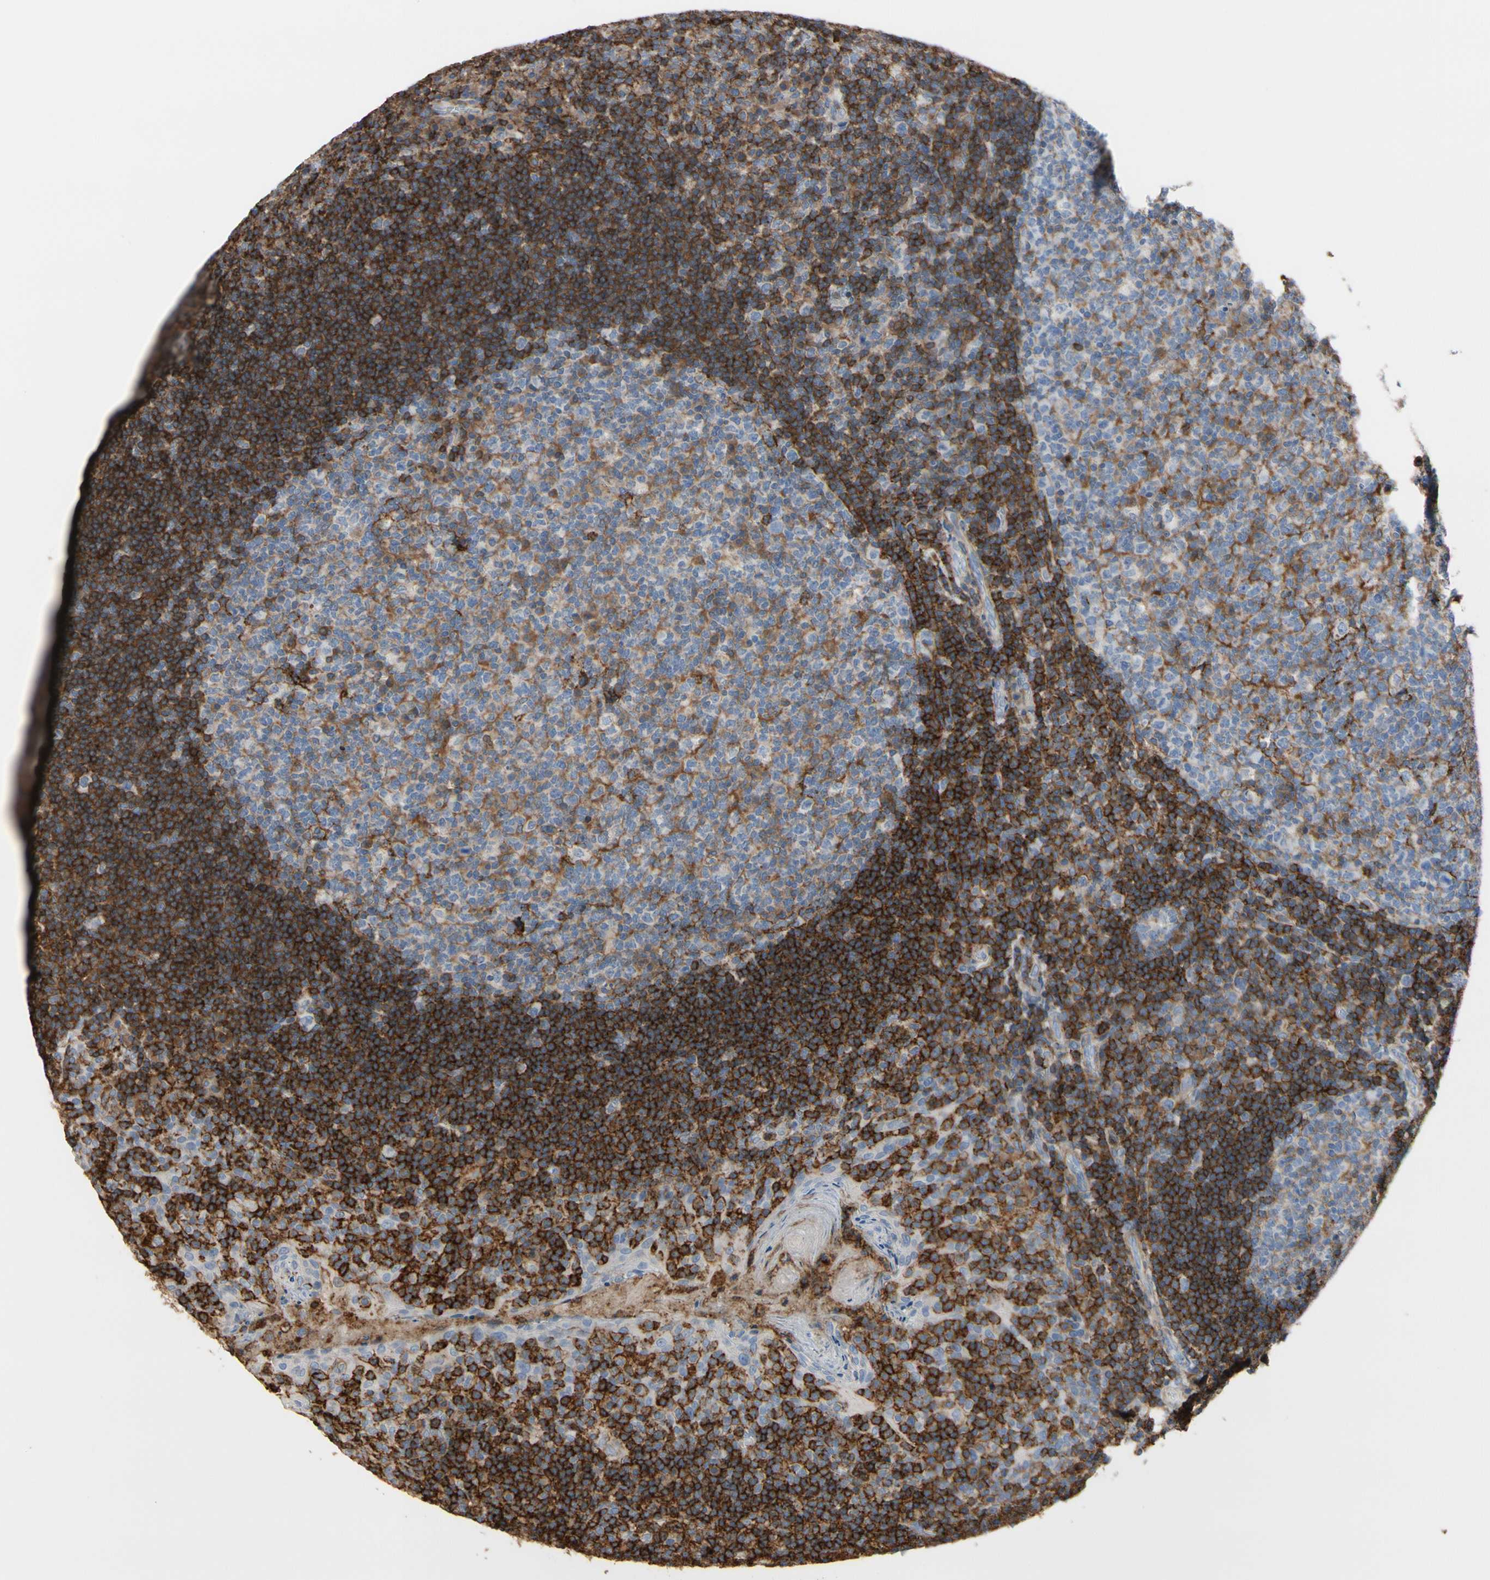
{"staining": {"intensity": "moderate", "quantity": "25%-75%", "location": "cytoplasmic/membranous"}, "tissue": "tonsil", "cell_type": "Germinal center cells", "image_type": "normal", "snomed": [{"axis": "morphology", "description": "Normal tissue, NOS"}, {"axis": "topography", "description": "Tonsil"}], "caption": "A high-resolution micrograph shows IHC staining of benign tonsil, which exhibits moderate cytoplasmic/membranous positivity in approximately 25%-75% of germinal center cells.", "gene": "ANXA6", "patient": {"sex": "male", "age": 17}}